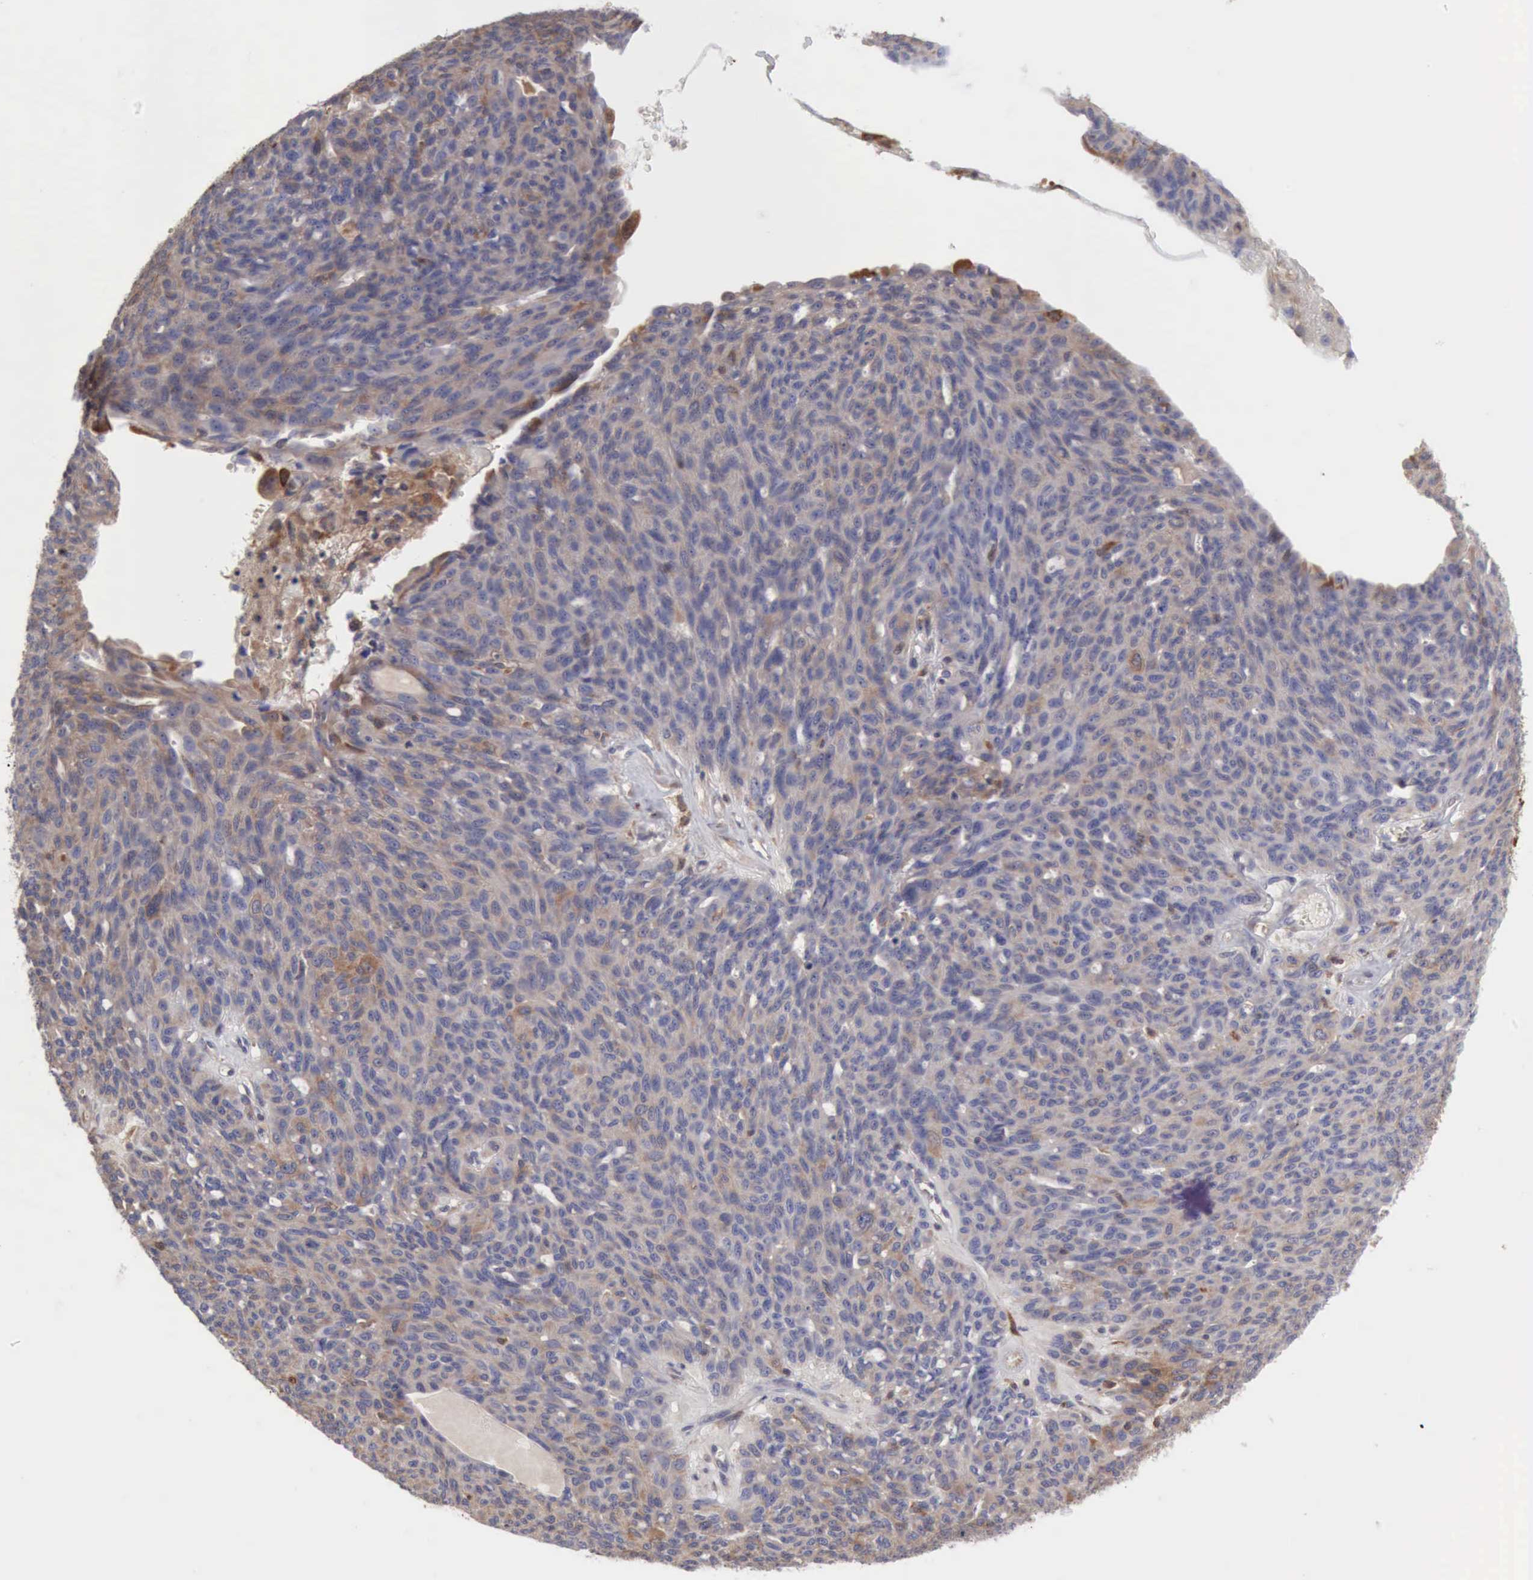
{"staining": {"intensity": "moderate", "quantity": ">75%", "location": "cytoplasmic/membranous"}, "tissue": "ovarian cancer", "cell_type": "Tumor cells", "image_type": "cancer", "snomed": [{"axis": "morphology", "description": "Carcinoma, endometroid"}, {"axis": "topography", "description": "Ovary"}], "caption": "Ovarian endometroid carcinoma stained for a protein exhibits moderate cytoplasmic/membranous positivity in tumor cells.", "gene": "APOL2", "patient": {"sex": "female", "age": 60}}